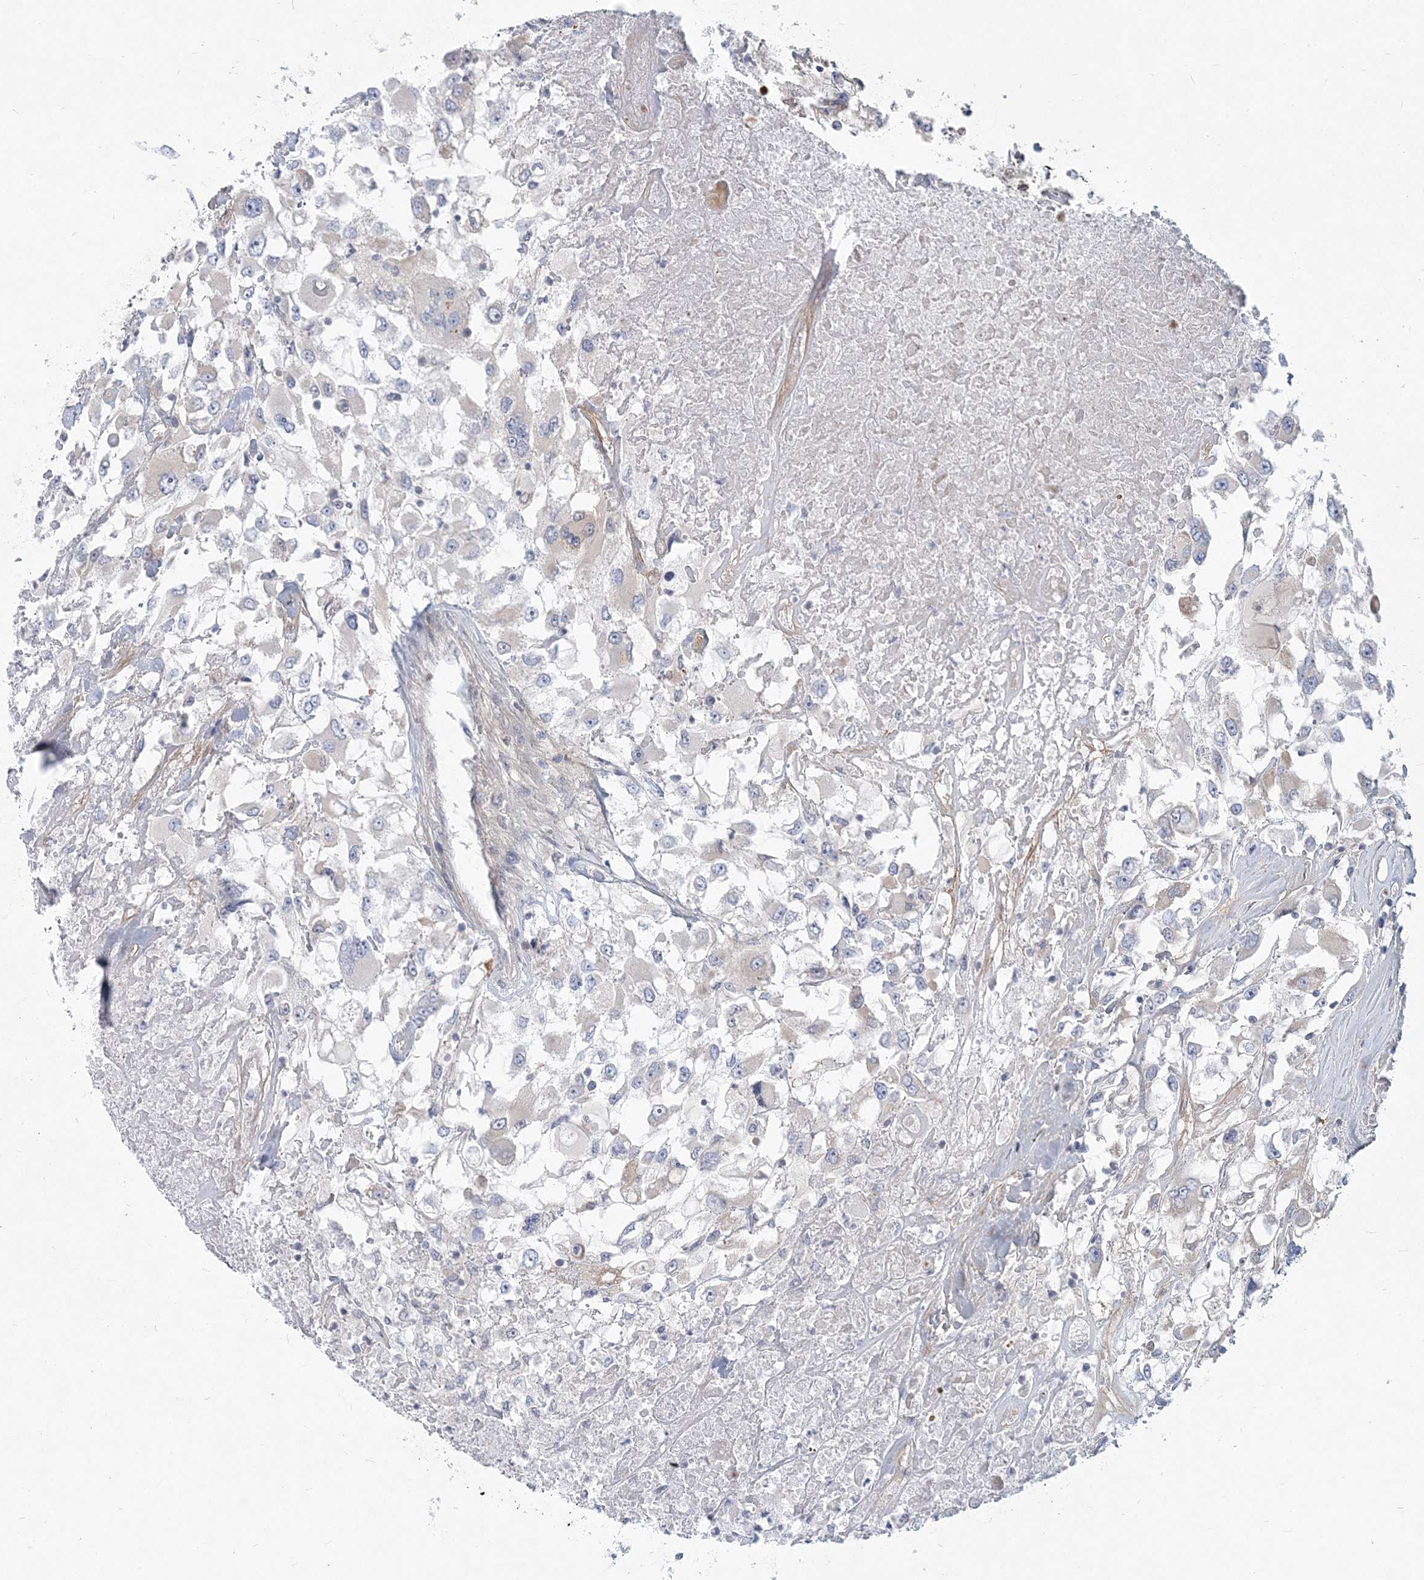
{"staining": {"intensity": "negative", "quantity": "none", "location": "none"}, "tissue": "renal cancer", "cell_type": "Tumor cells", "image_type": "cancer", "snomed": [{"axis": "morphology", "description": "Adenocarcinoma, NOS"}, {"axis": "topography", "description": "Kidney"}], "caption": "Renal adenocarcinoma was stained to show a protein in brown. There is no significant positivity in tumor cells. The staining is performed using DAB (3,3'-diaminobenzidine) brown chromogen with nuclei counter-stained in using hematoxylin.", "gene": "GMPPA", "patient": {"sex": "female", "age": 52}}